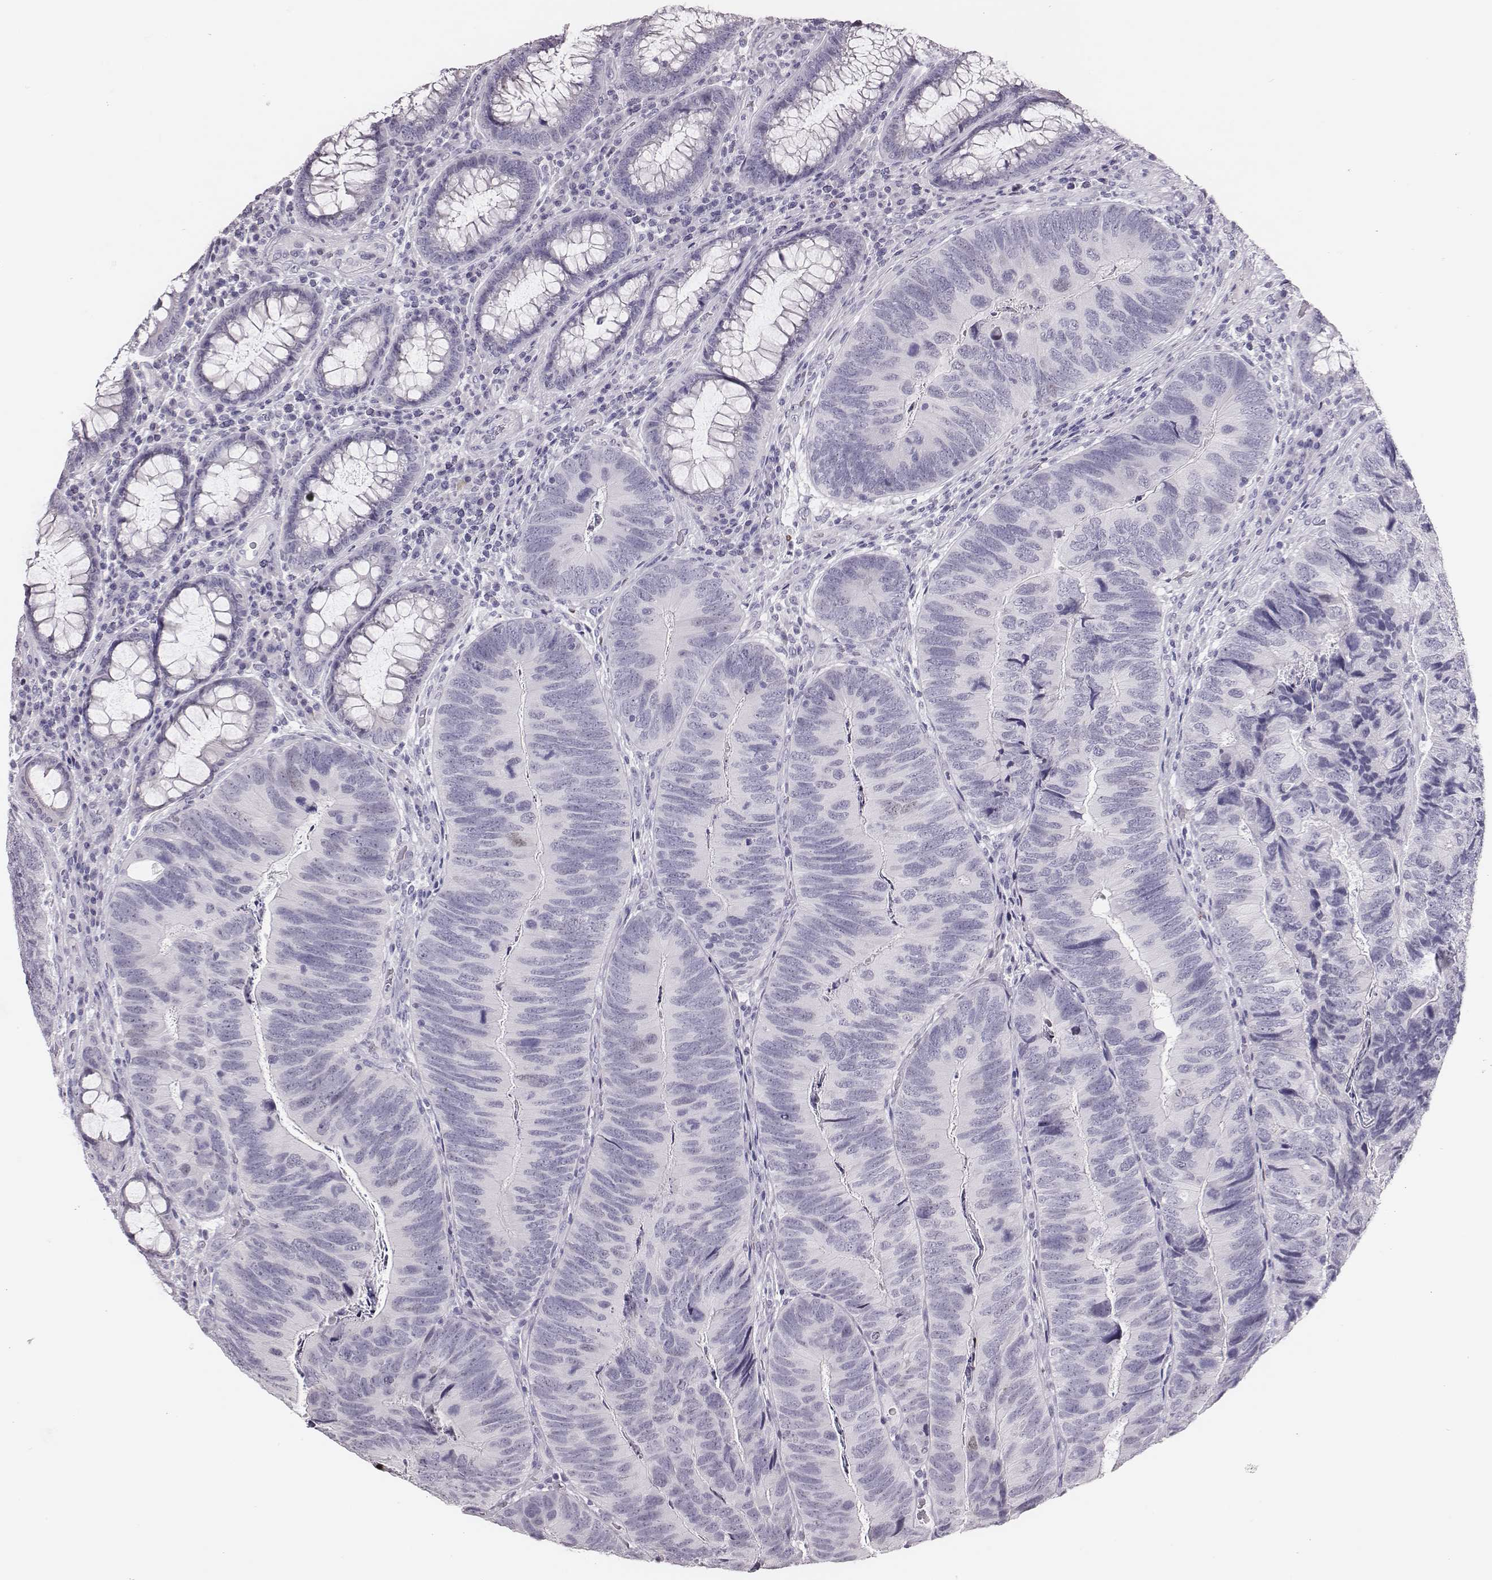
{"staining": {"intensity": "negative", "quantity": "none", "location": "none"}, "tissue": "colorectal cancer", "cell_type": "Tumor cells", "image_type": "cancer", "snomed": [{"axis": "morphology", "description": "Adenocarcinoma, NOS"}, {"axis": "topography", "description": "Colon"}], "caption": "DAB immunohistochemical staining of human colorectal cancer (adenocarcinoma) demonstrates no significant expression in tumor cells.", "gene": "H1-6", "patient": {"sex": "female", "age": 67}}